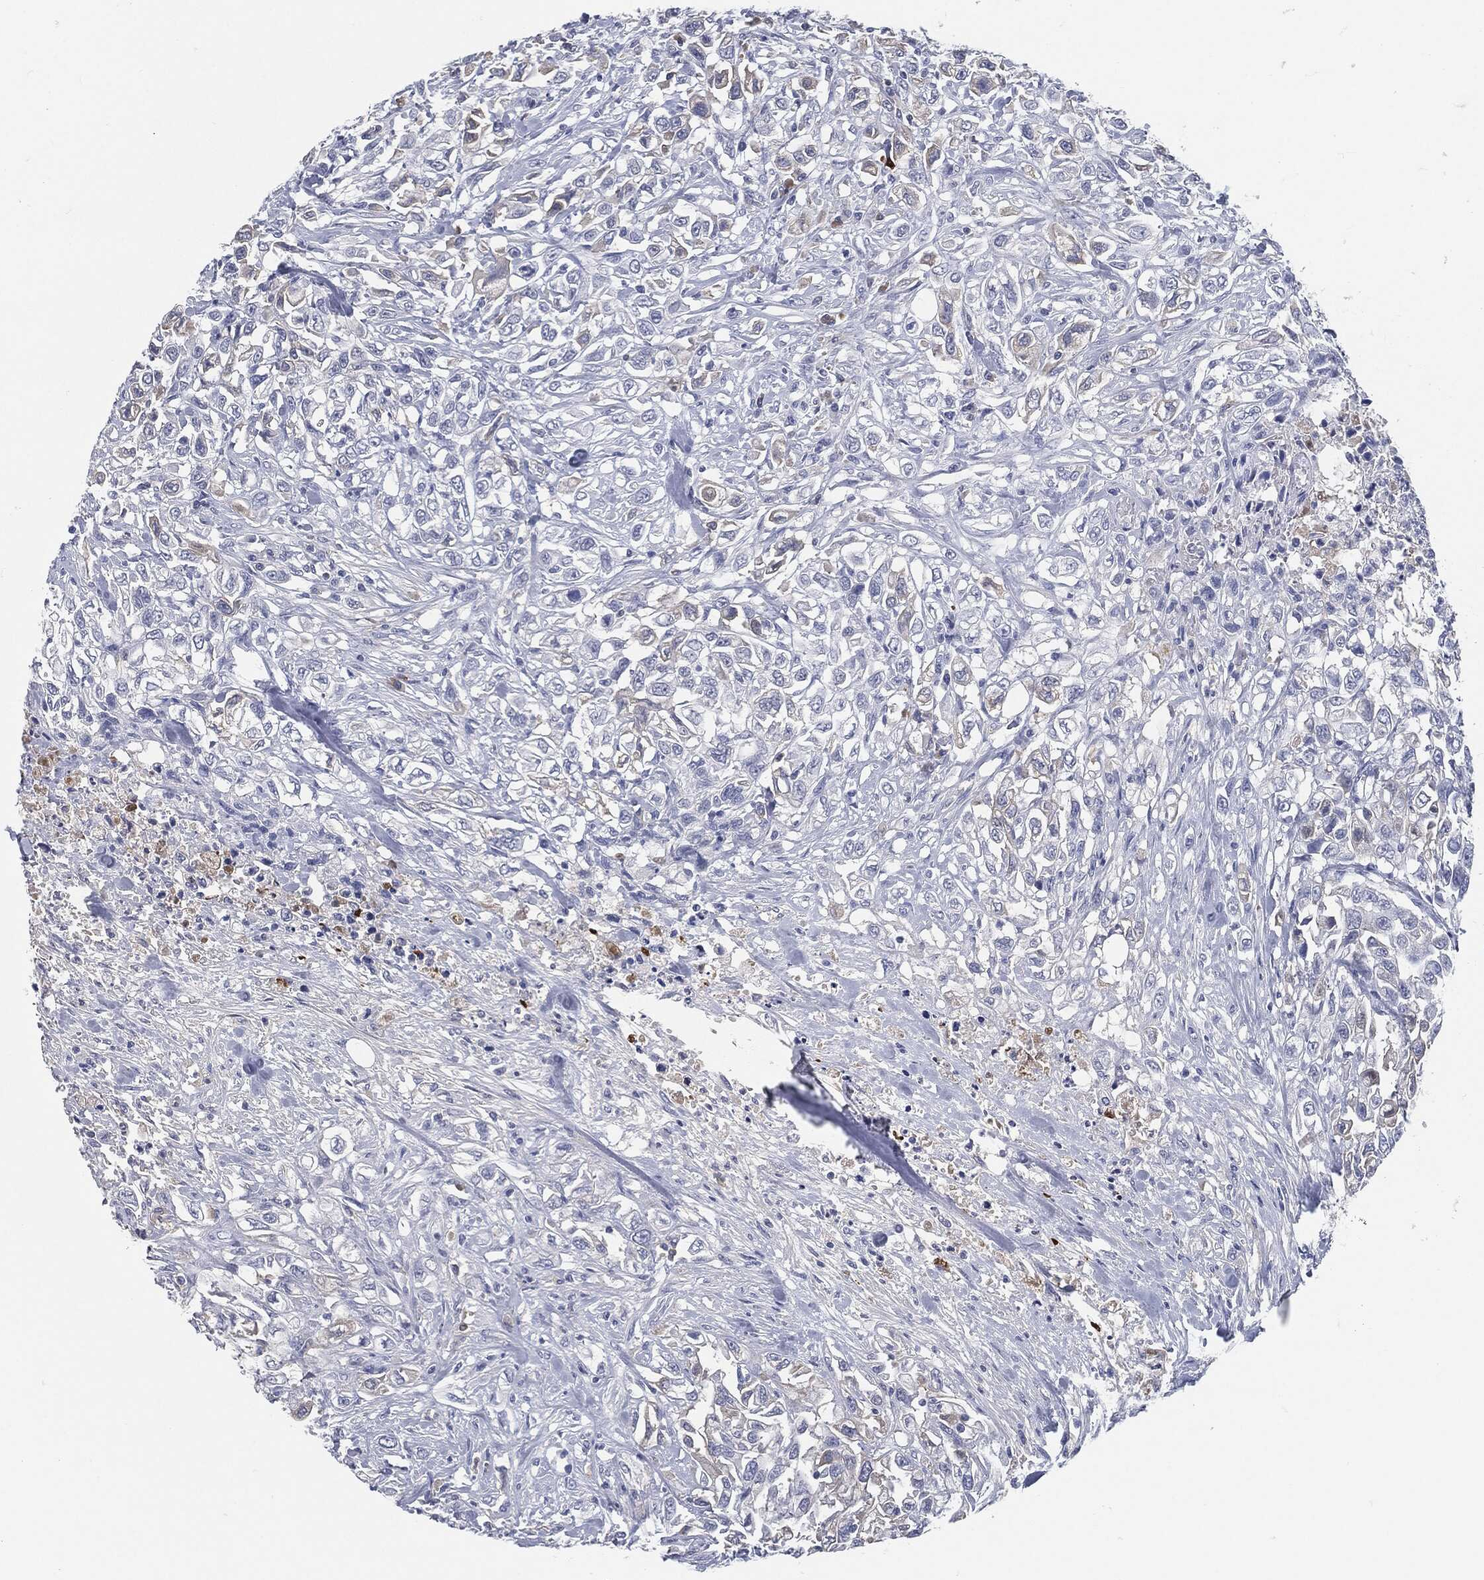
{"staining": {"intensity": "negative", "quantity": "none", "location": "none"}, "tissue": "urothelial cancer", "cell_type": "Tumor cells", "image_type": "cancer", "snomed": [{"axis": "morphology", "description": "Urothelial carcinoma, High grade"}, {"axis": "topography", "description": "Urinary bladder"}], "caption": "The IHC micrograph has no significant expression in tumor cells of urothelial carcinoma (high-grade) tissue.", "gene": "MST1", "patient": {"sex": "female", "age": 56}}